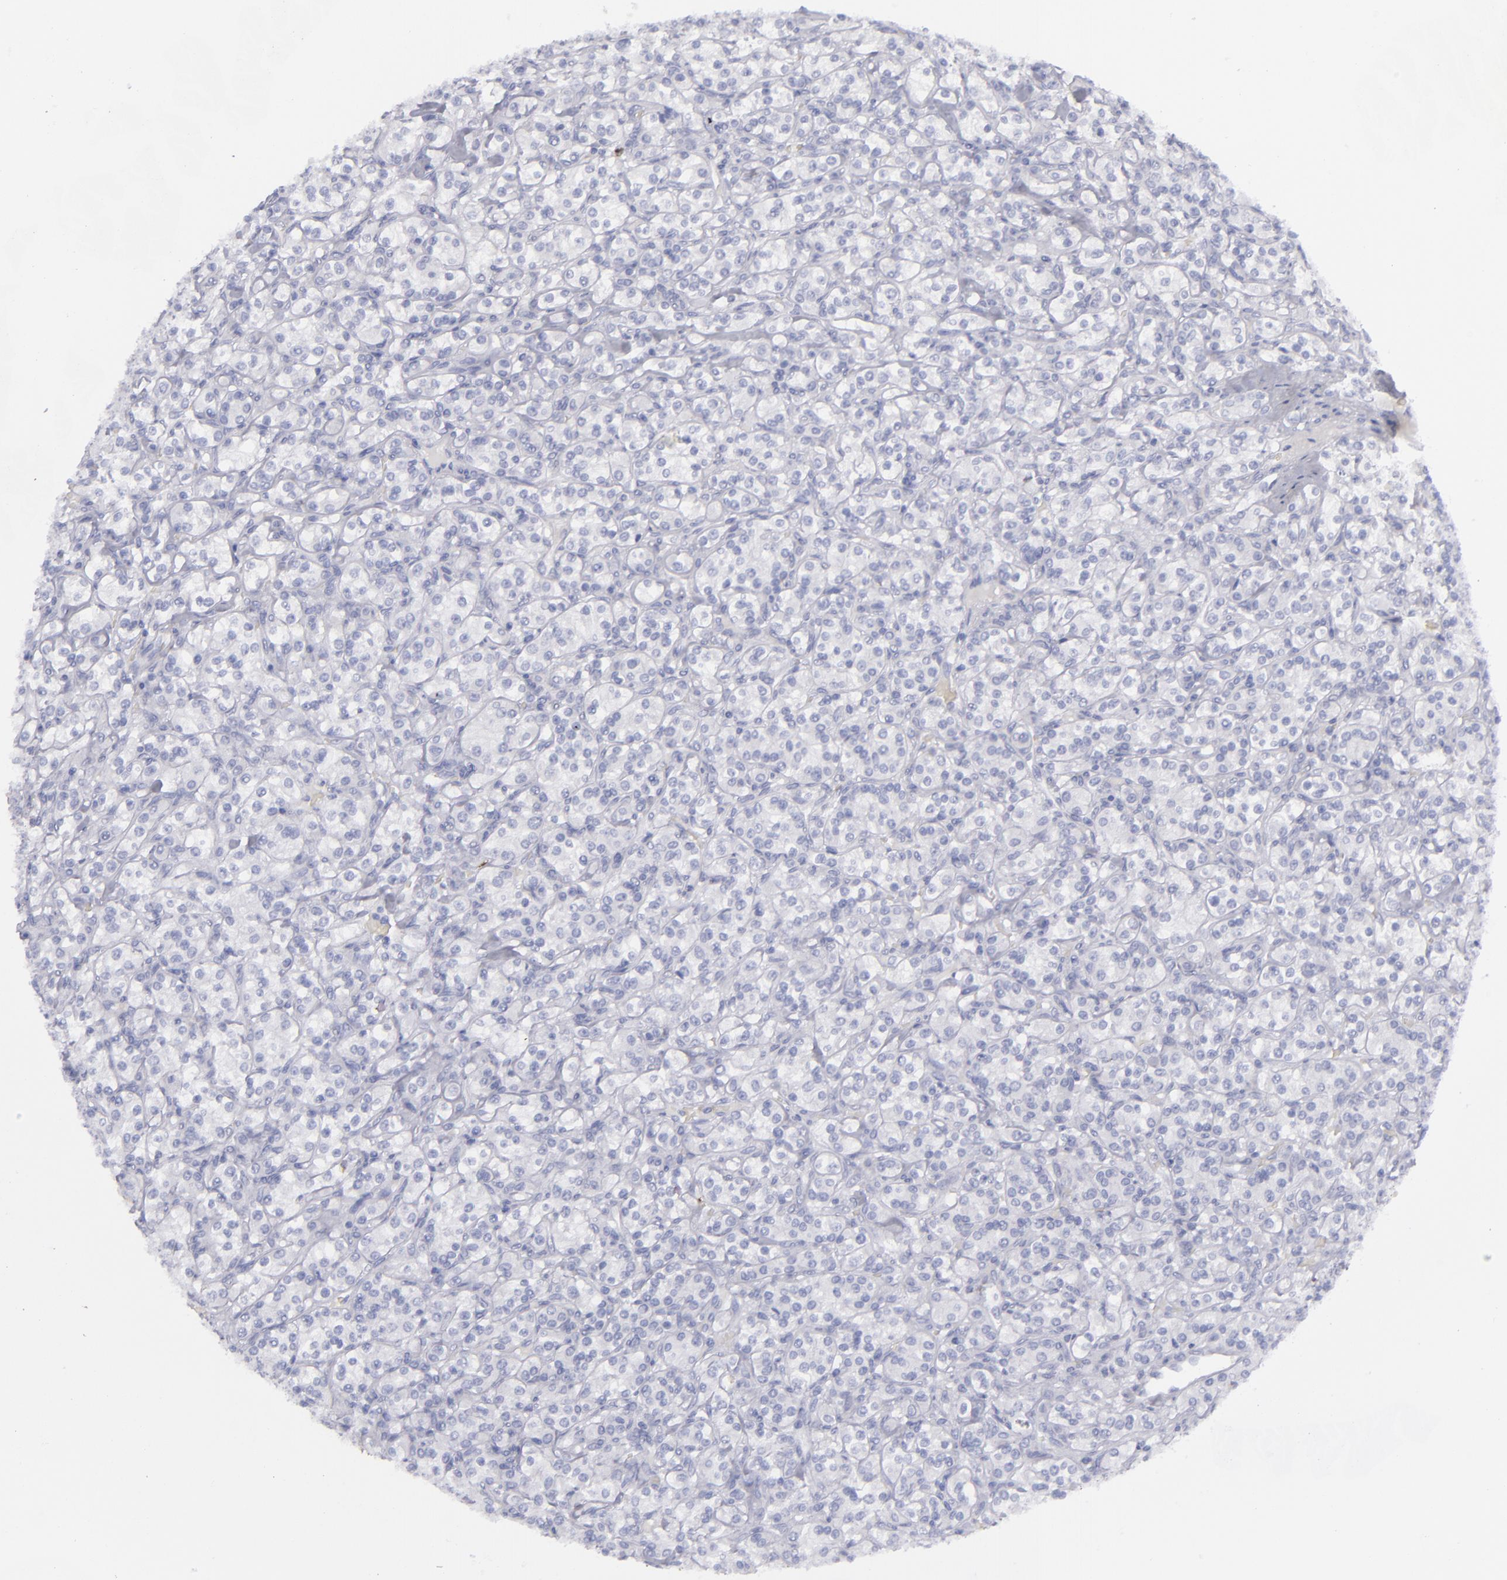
{"staining": {"intensity": "negative", "quantity": "none", "location": "none"}, "tissue": "renal cancer", "cell_type": "Tumor cells", "image_type": "cancer", "snomed": [{"axis": "morphology", "description": "Adenocarcinoma, NOS"}, {"axis": "topography", "description": "Kidney"}], "caption": "Protein analysis of renal adenocarcinoma displays no significant positivity in tumor cells.", "gene": "CD22", "patient": {"sex": "male", "age": 77}}